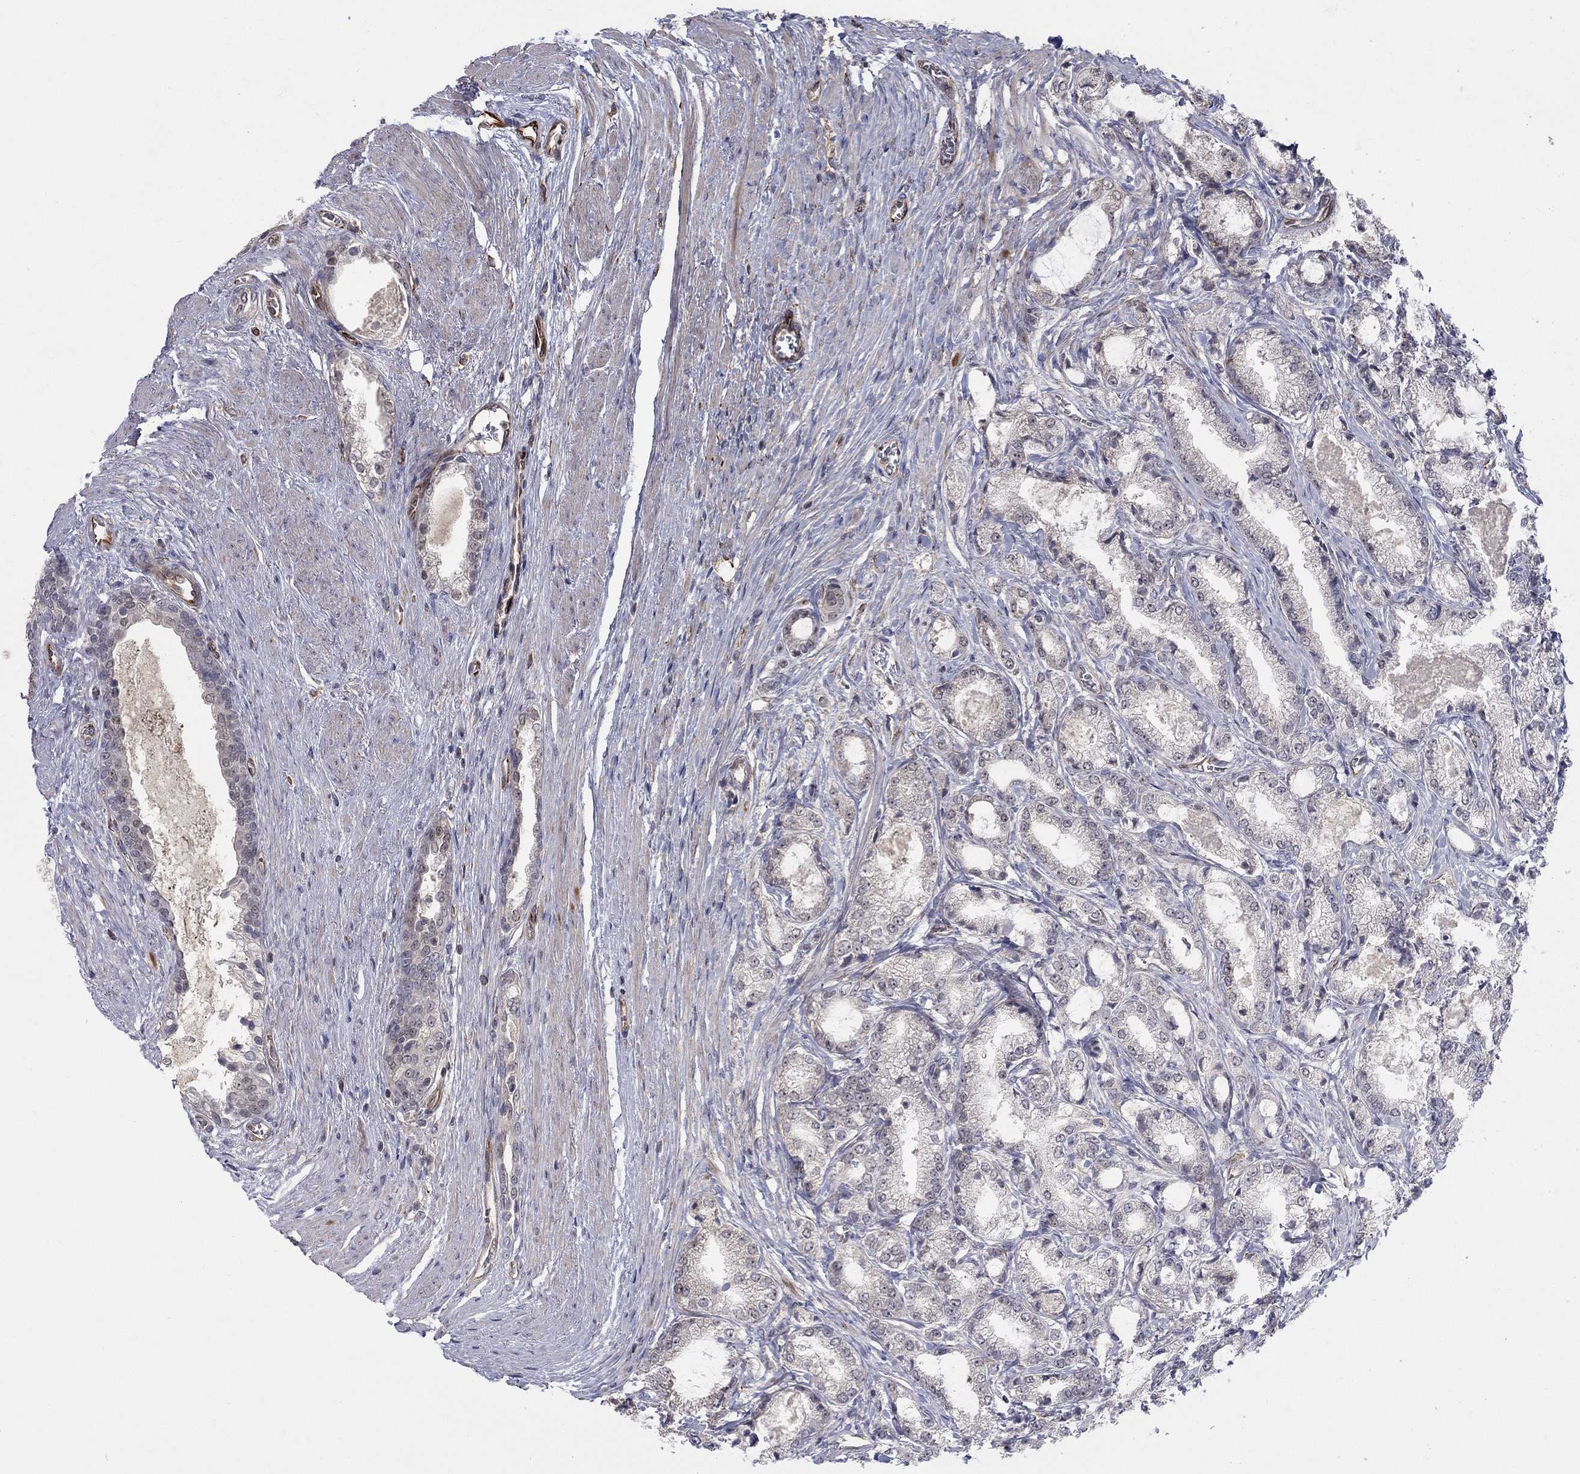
{"staining": {"intensity": "negative", "quantity": "none", "location": "none"}, "tissue": "prostate cancer", "cell_type": "Tumor cells", "image_type": "cancer", "snomed": [{"axis": "morphology", "description": "Adenocarcinoma, NOS"}, {"axis": "topography", "description": "Prostate and seminal vesicle, NOS"}, {"axis": "topography", "description": "Prostate"}], "caption": "Tumor cells show no significant protein positivity in adenocarcinoma (prostate). The staining is performed using DAB brown chromogen with nuclei counter-stained in using hematoxylin.", "gene": "MSRA", "patient": {"sex": "male", "age": 62}}